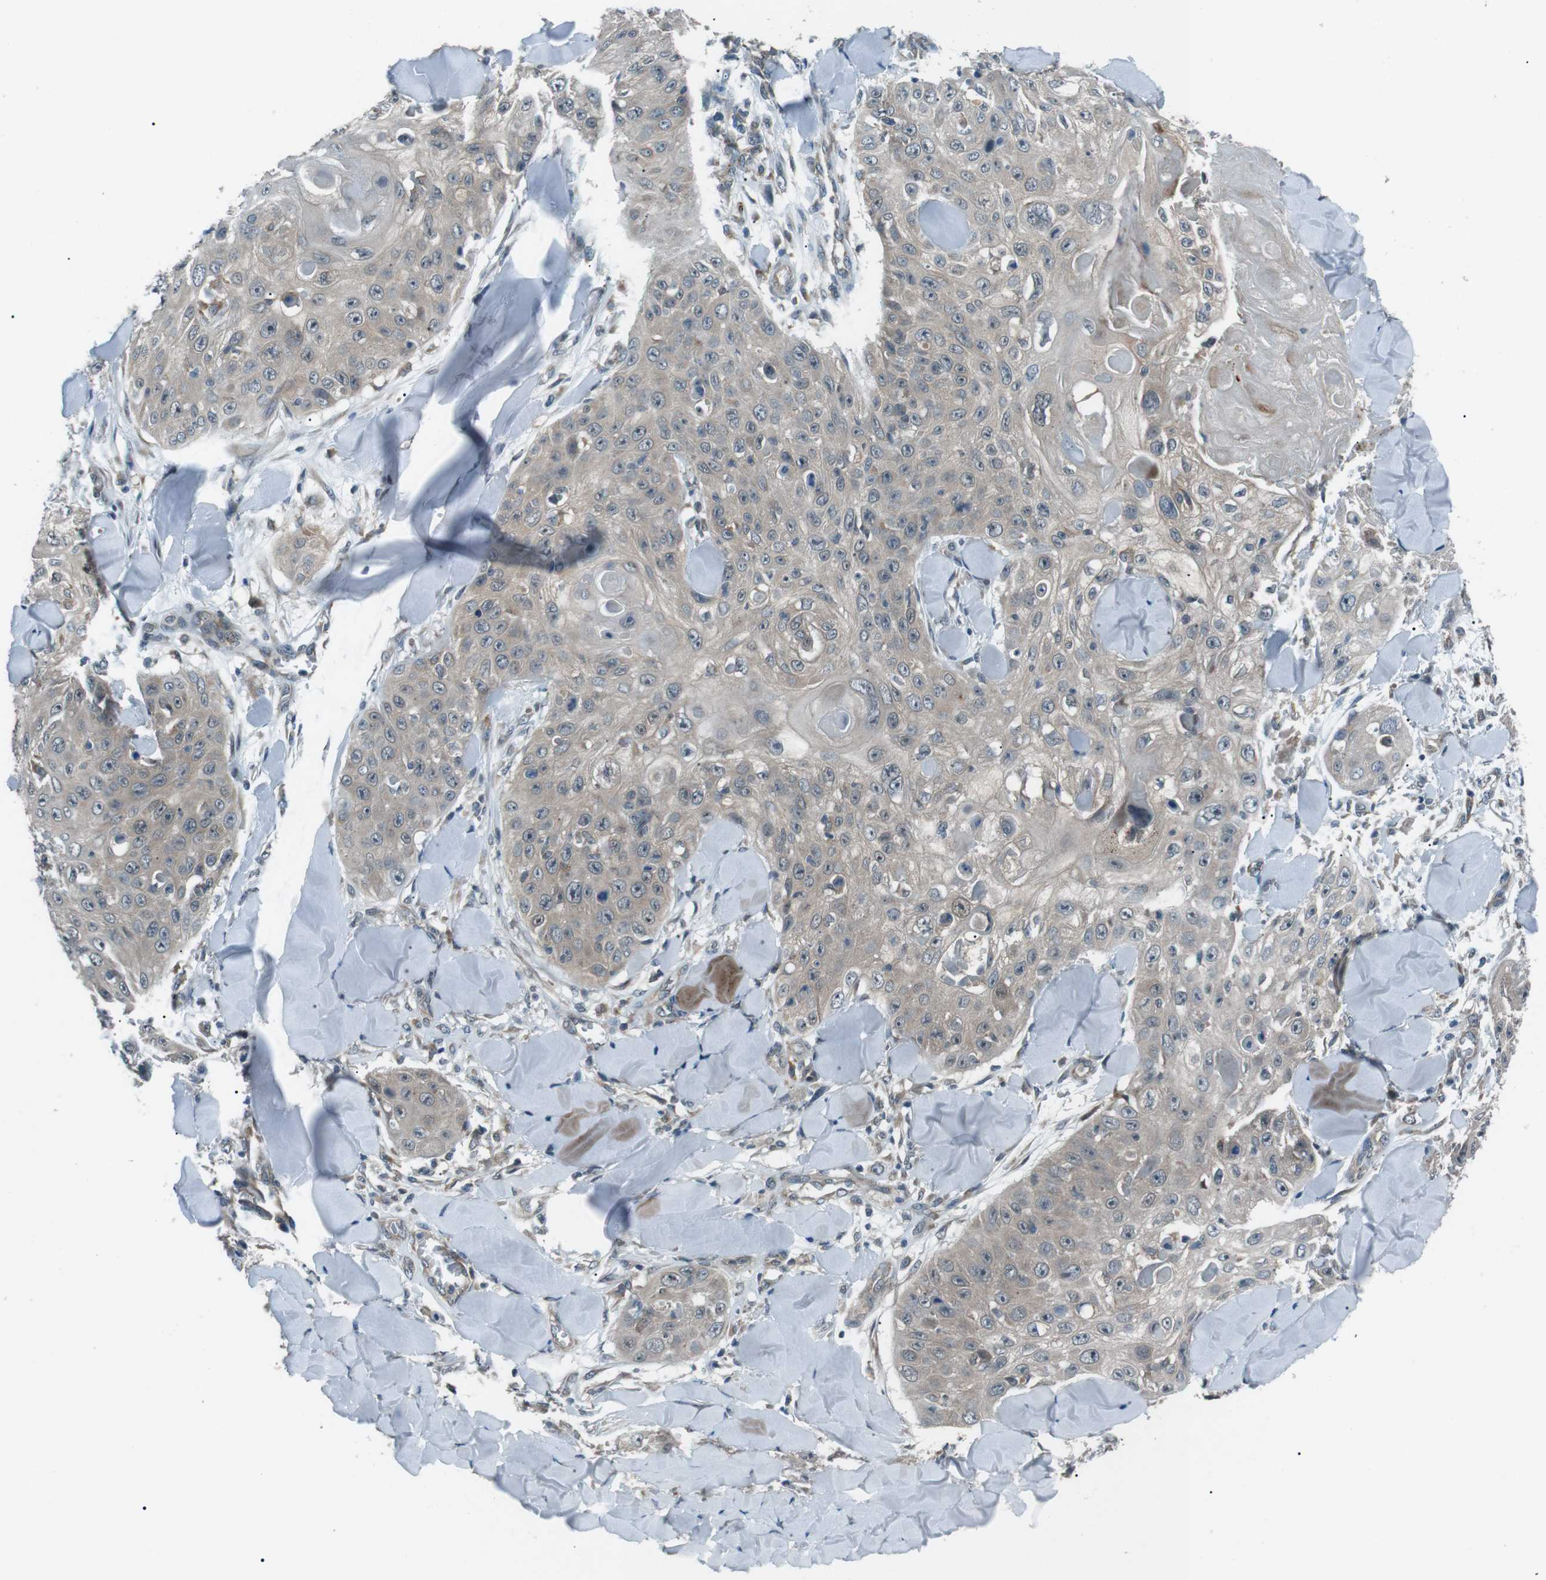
{"staining": {"intensity": "weak", "quantity": ">75%", "location": "cytoplasmic/membranous"}, "tissue": "skin cancer", "cell_type": "Tumor cells", "image_type": "cancer", "snomed": [{"axis": "morphology", "description": "Squamous cell carcinoma, NOS"}, {"axis": "topography", "description": "Skin"}], "caption": "Squamous cell carcinoma (skin) tissue demonstrates weak cytoplasmic/membranous staining in approximately >75% of tumor cells", "gene": "LRIG2", "patient": {"sex": "male", "age": 86}}